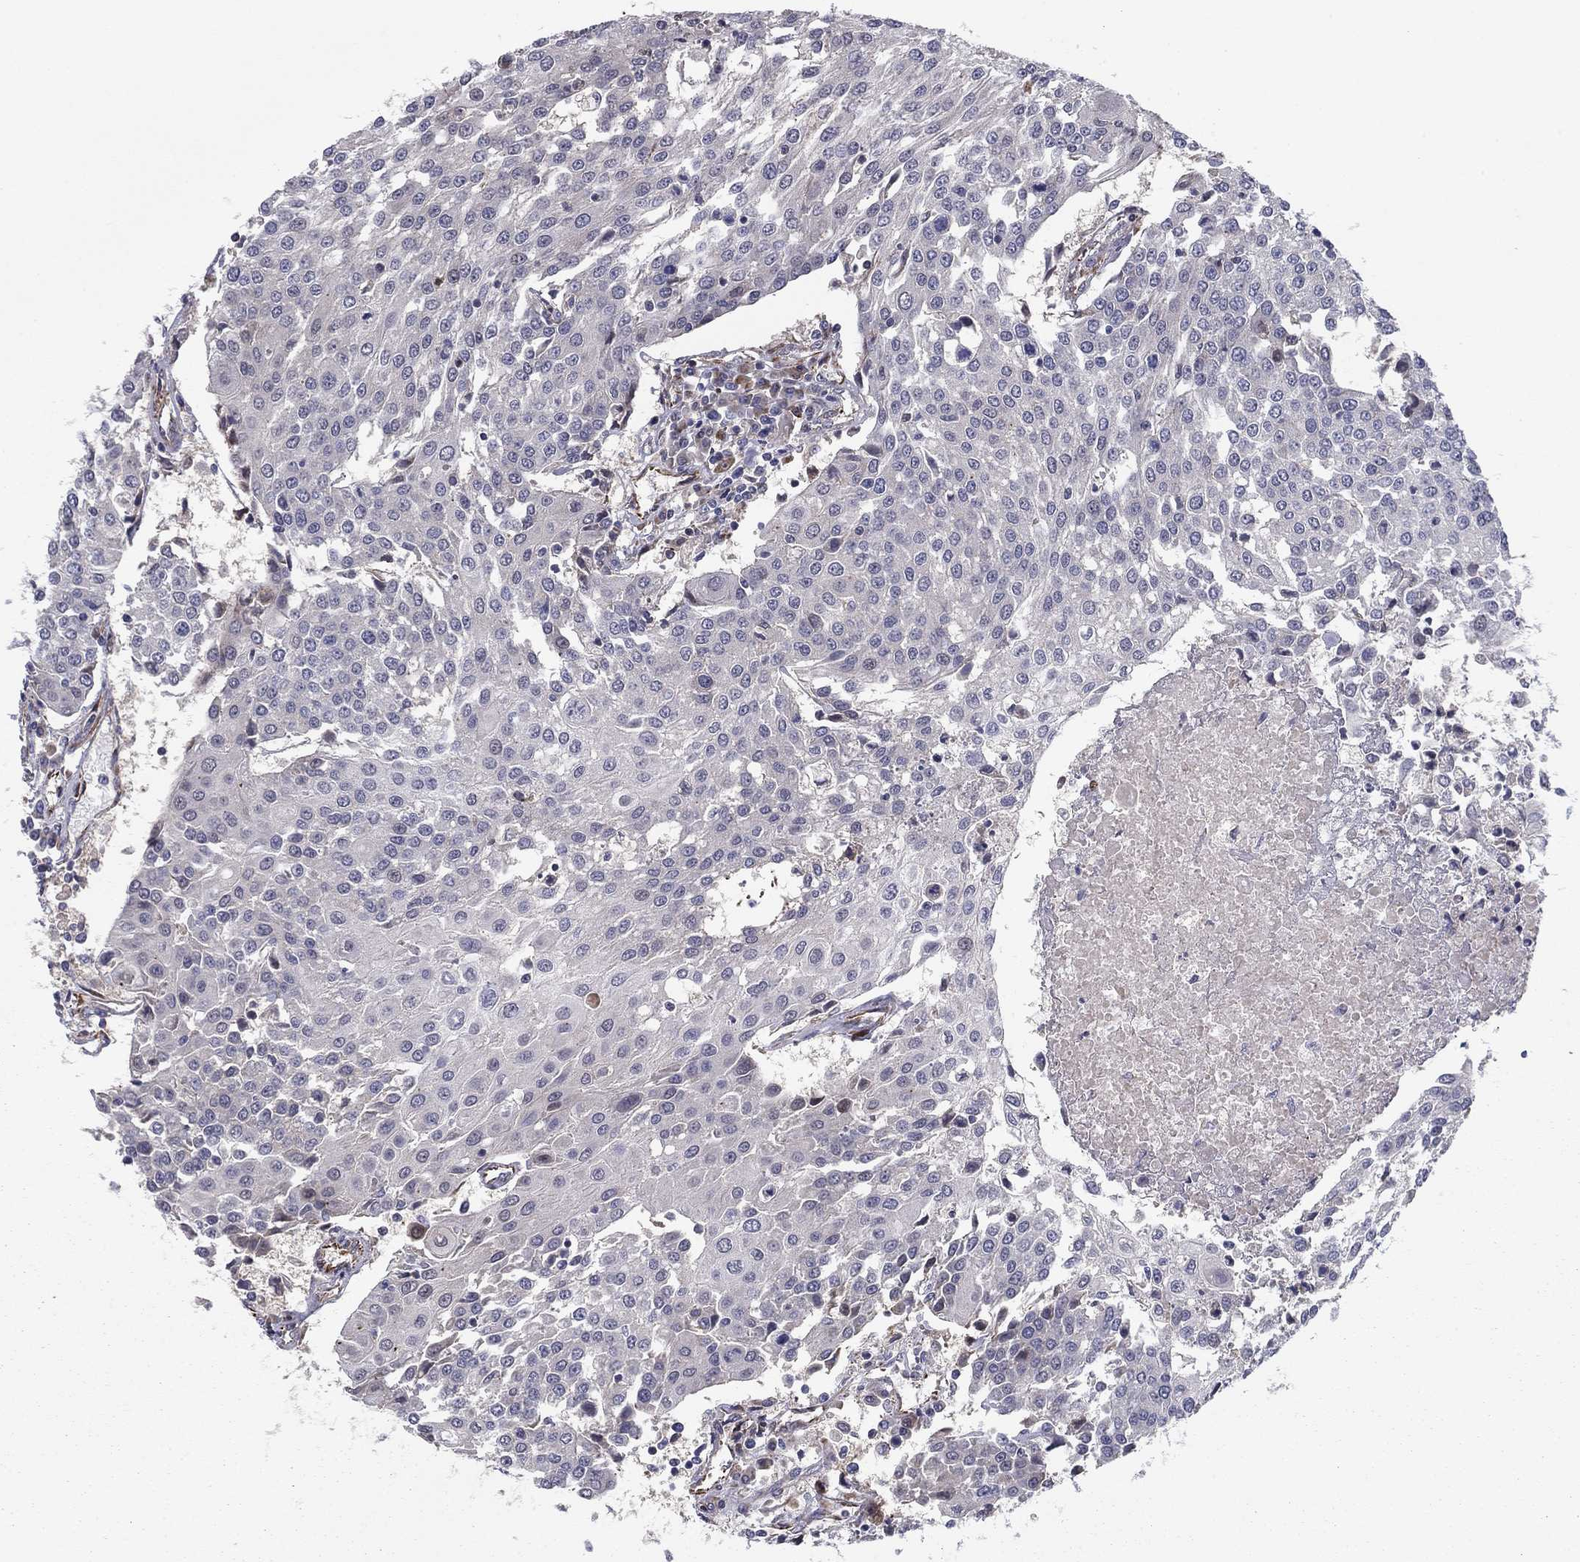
{"staining": {"intensity": "negative", "quantity": "none", "location": "none"}, "tissue": "urothelial cancer", "cell_type": "Tumor cells", "image_type": "cancer", "snomed": [{"axis": "morphology", "description": "Urothelial carcinoma, High grade"}, {"axis": "topography", "description": "Urinary bladder"}], "caption": "Tumor cells show no significant staining in urothelial carcinoma (high-grade).", "gene": "CLSTN1", "patient": {"sex": "female", "age": 85}}